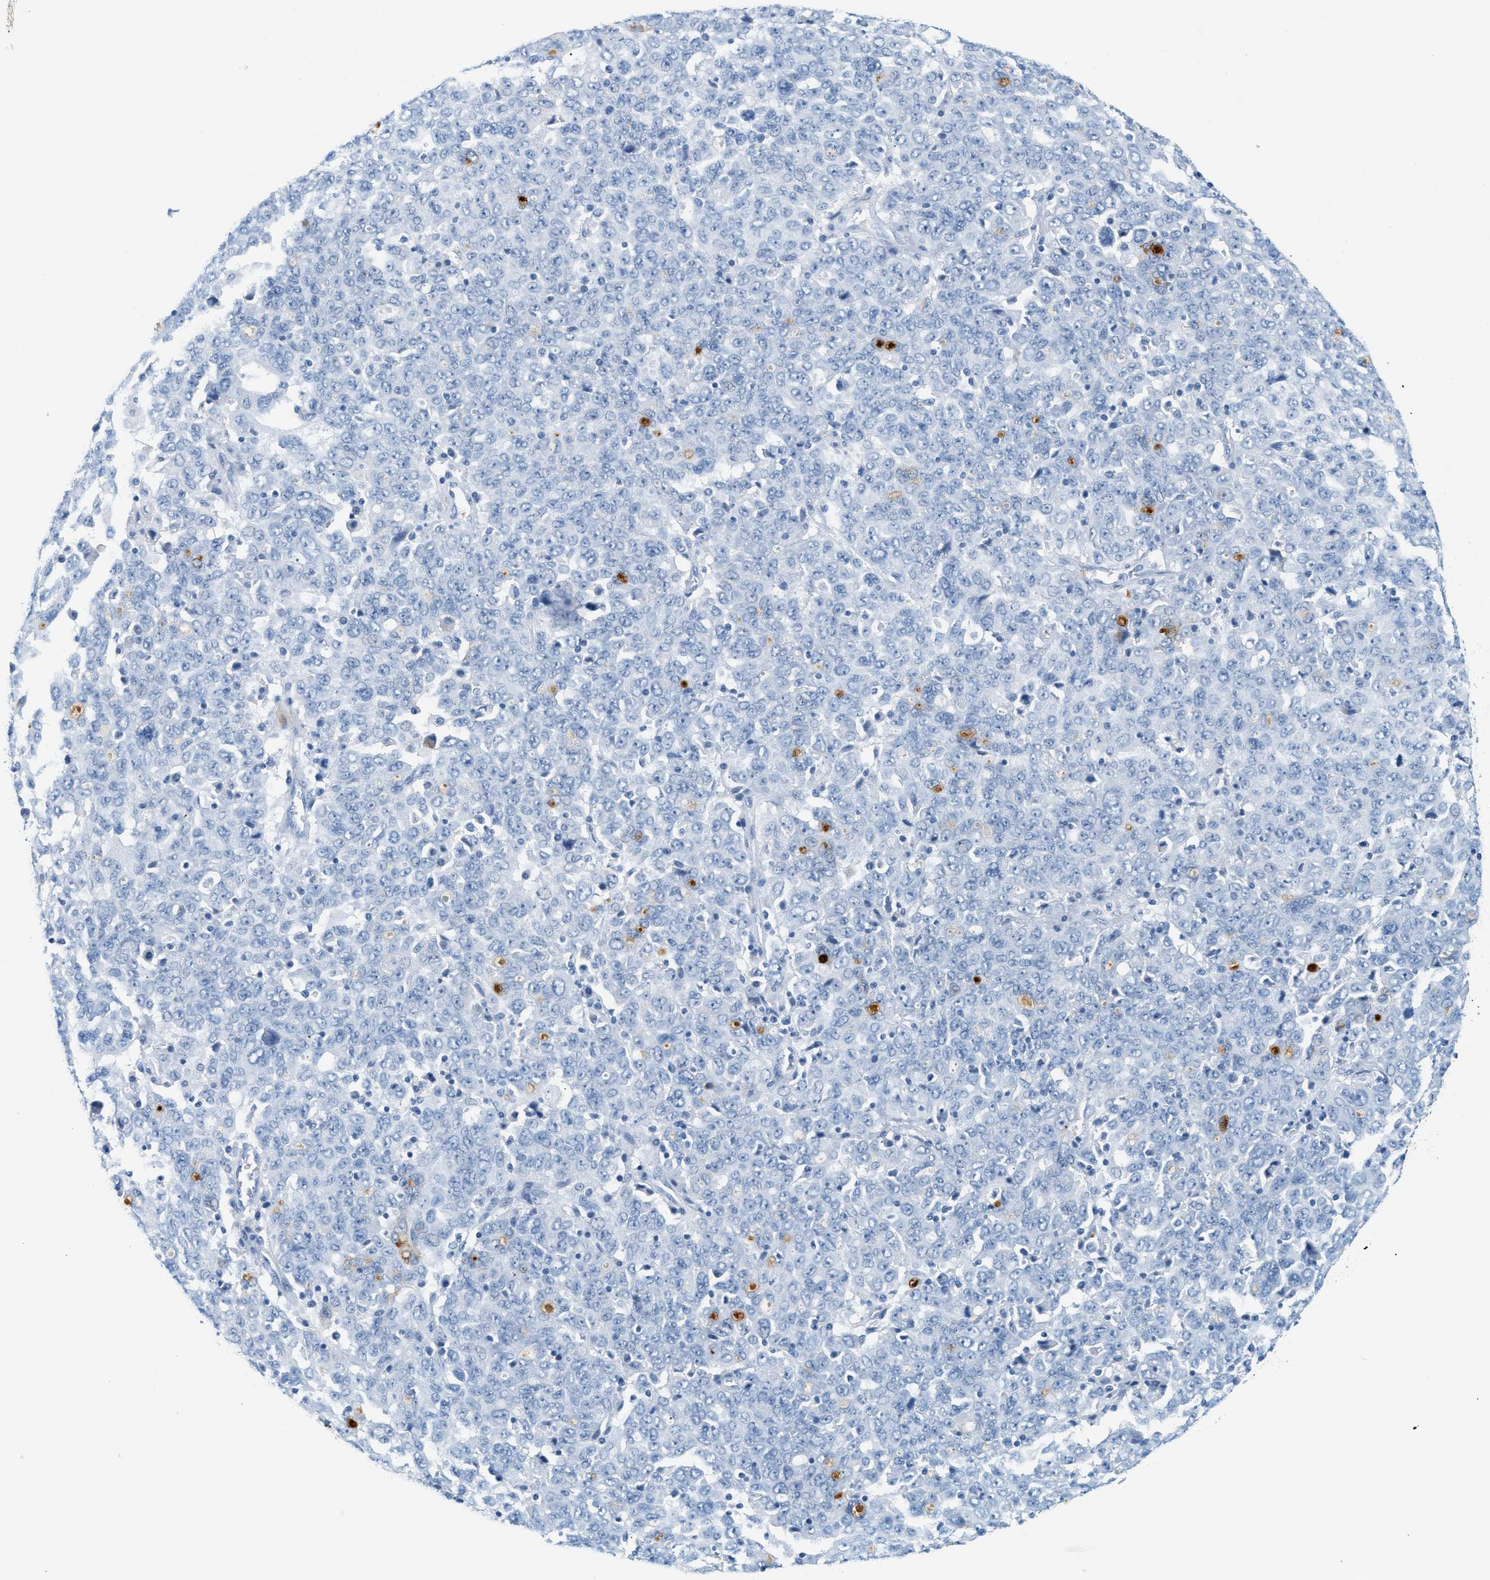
{"staining": {"intensity": "strong", "quantity": "<25%", "location": "cytoplasmic/membranous"}, "tissue": "ovarian cancer", "cell_type": "Tumor cells", "image_type": "cancer", "snomed": [{"axis": "morphology", "description": "Carcinoma, endometroid"}, {"axis": "topography", "description": "Ovary"}], "caption": "Ovarian cancer stained for a protein demonstrates strong cytoplasmic/membranous positivity in tumor cells.", "gene": "LCN2", "patient": {"sex": "female", "age": 62}}